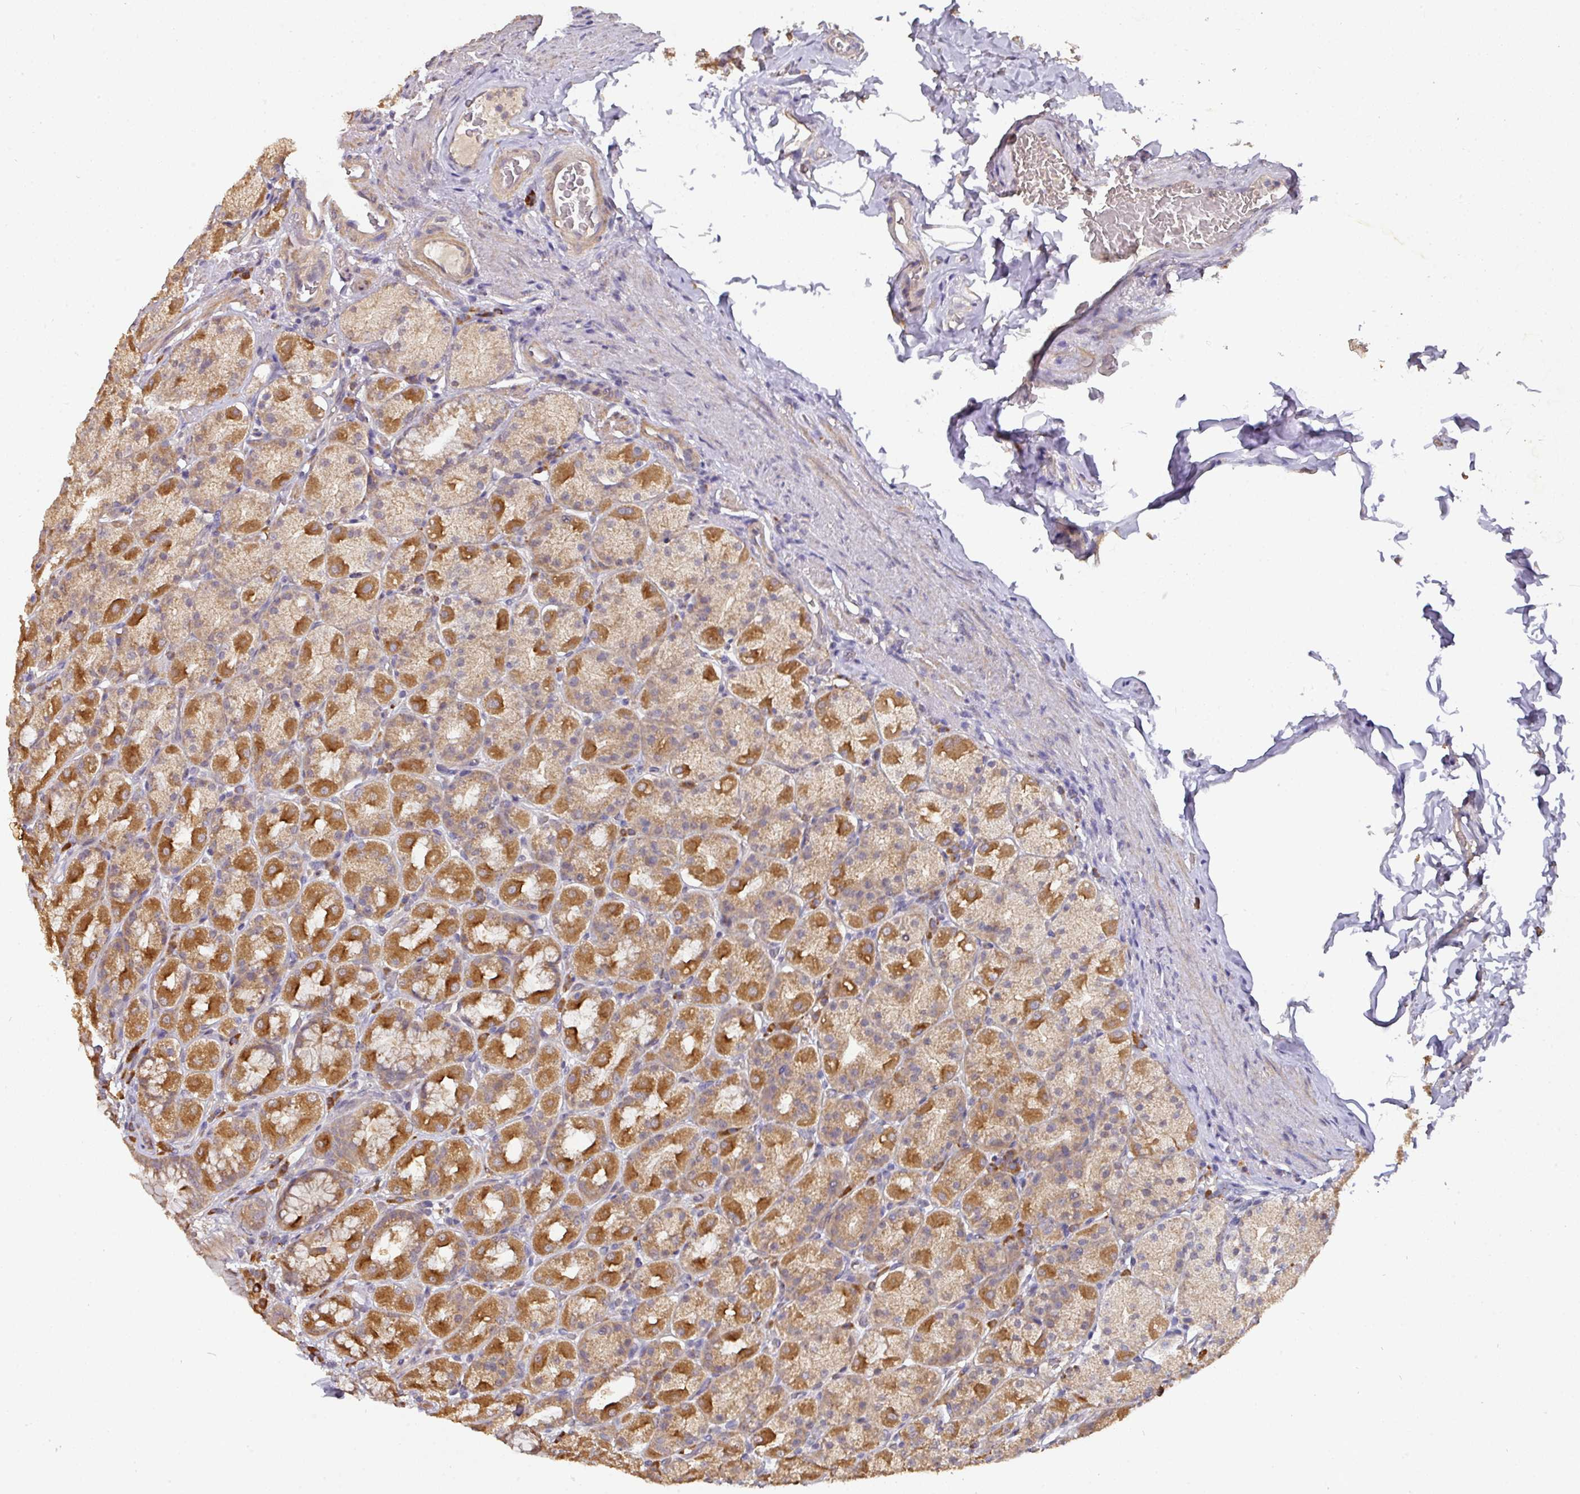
{"staining": {"intensity": "moderate", "quantity": ">75%", "location": "cytoplasmic/membranous"}, "tissue": "stomach", "cell_type": "Glandular cells", "image_type": "normal", "snomed": [{"axis": "morphology", "description": "Normal tissue, NOS"}, {"axis": "topography", "description": "Stomach, upper"}, {"axis": "topography", "description": "Stomach"}], "caption": "Stomach stained for a protein (brown) displays moderate cytoplasmic/membranous positive staining in approximately >75% of glandular cells.", "gene": "ACVR2B", "patient": {"sex": "male", "age": 68}}